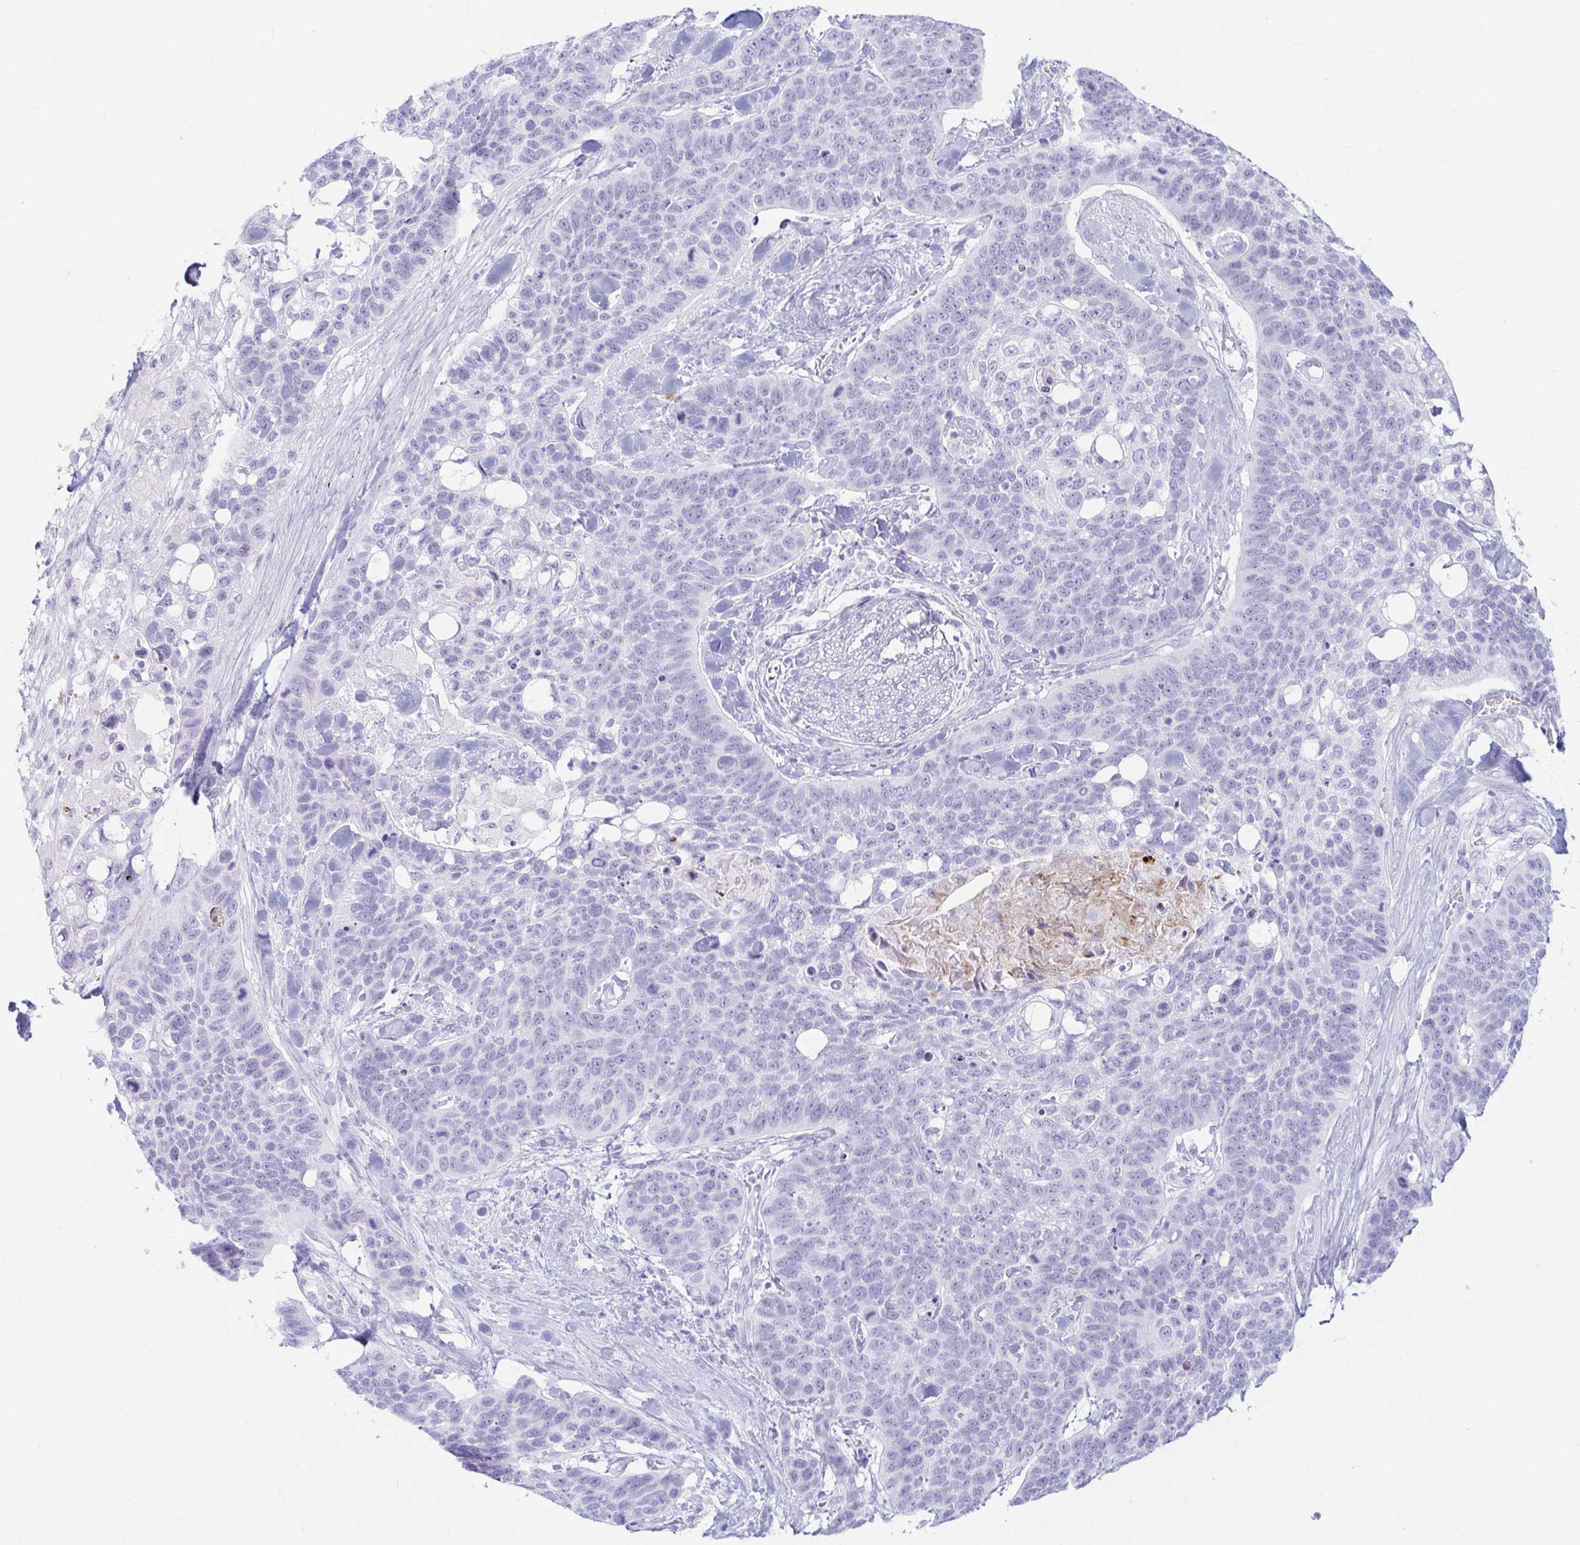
{"staining": {"intensity": "negative", "quantity": "none", "location": "none"}, "tissue": "lung cancer", "cell_type": "Tumor cells", "image_type": "cancer", "snomed": [{"axis": "morphology", "description": "Squamous cell carcinoma, NOS"}, {"axis": "topography", "description": "Lung"}], "caption": "DAB (3,3'-diaminobenzidine) immunohistochemical staining of lung cancer (squamous cell carcinoma) demonstrates no significant positivity in tumor cells.", "gene": "ERICH6", "patient": {"sex": "male", "age": 62}}